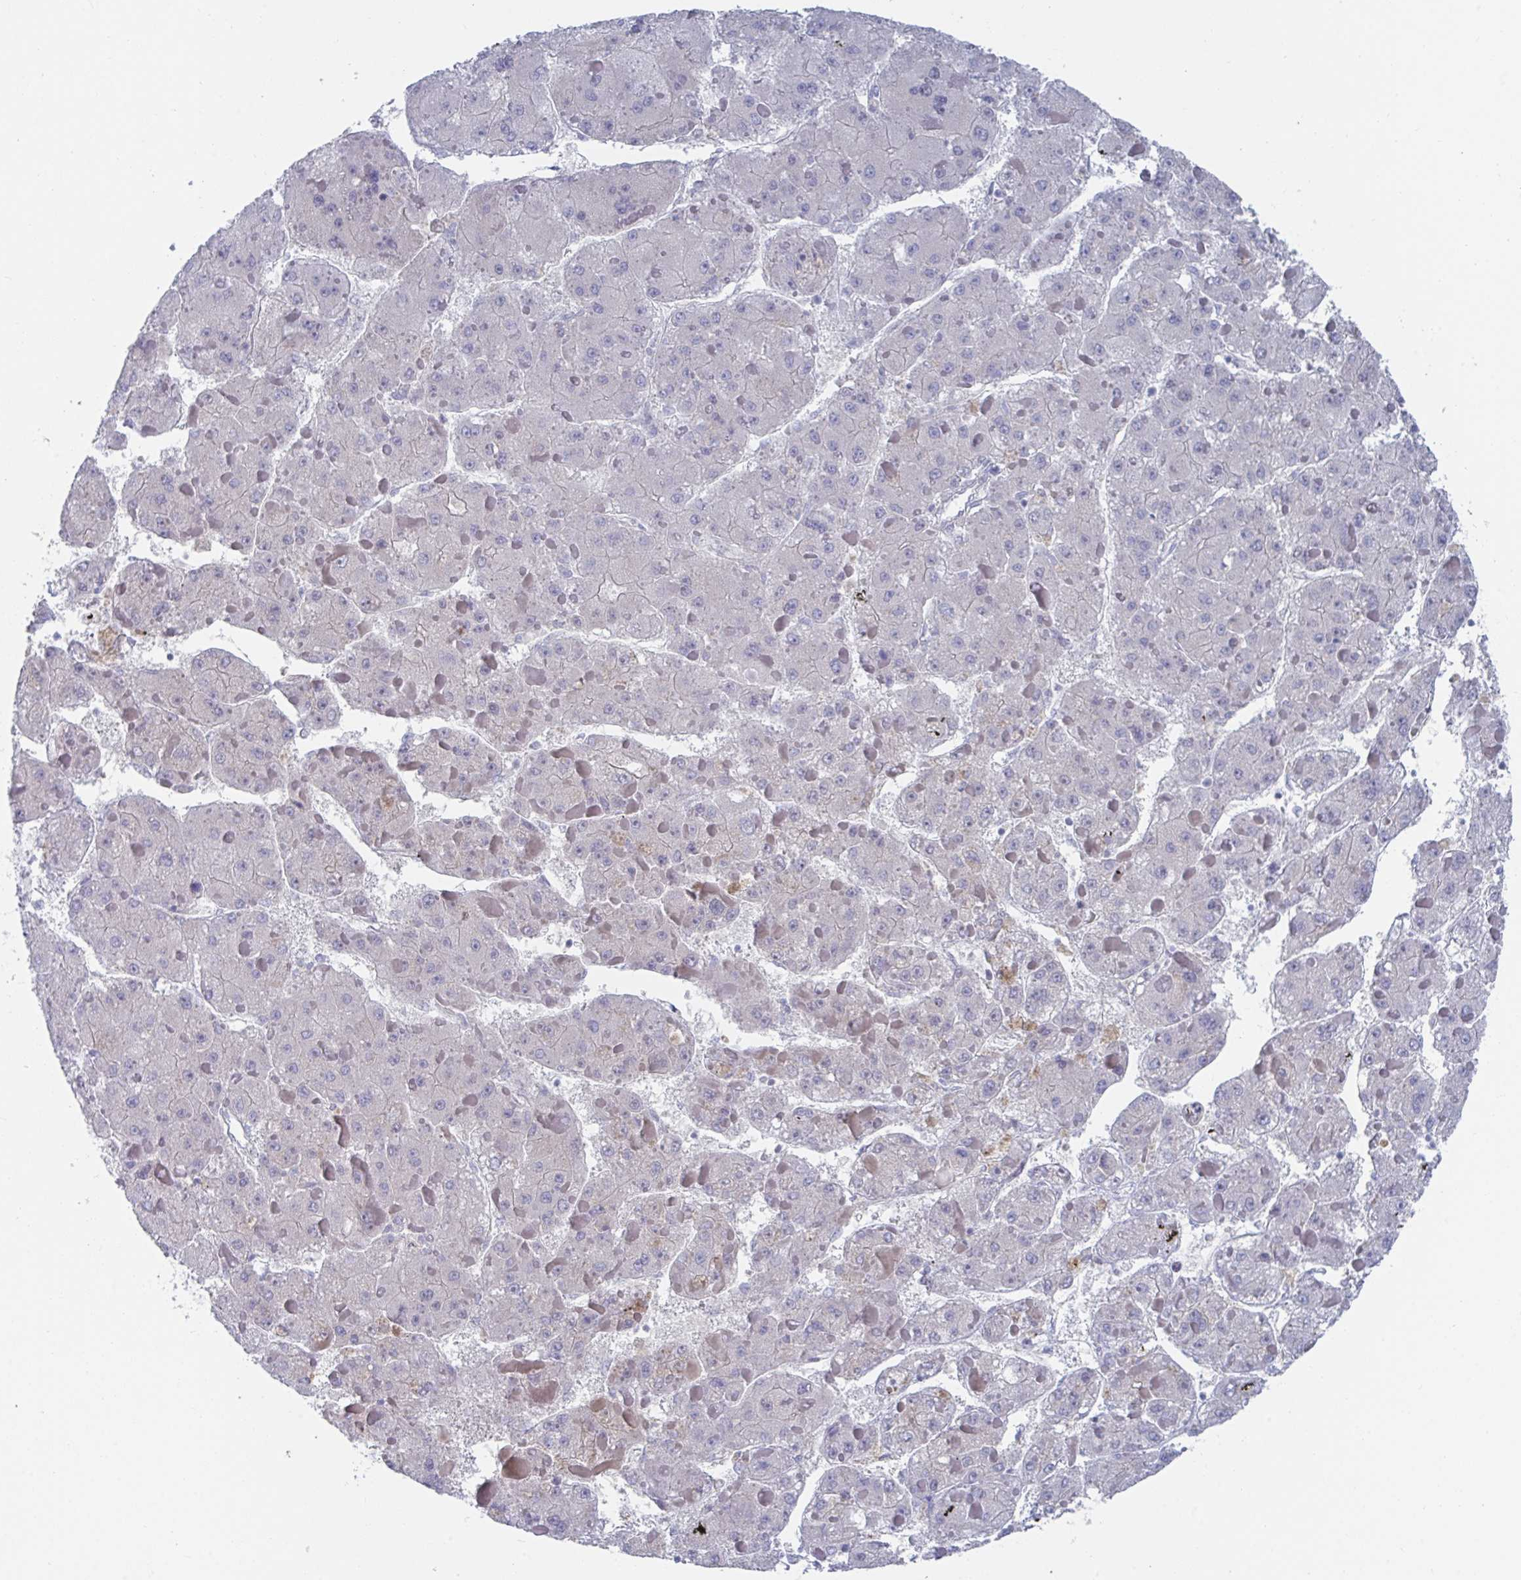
{"staining": {"intensity": "negative", "quantity": "none", "location": "none"}, "tissue": "liver cancer", "cell_type": "Tumor cells", "image_type": "cancer", "snomed": [{"axis": "morphology", "description": "Carcinoma, Hepatocellular, NOS"}, {"axis": "topography", "description": "Liver"}], "caption": "Immunohistochemistry (IHC) photomicrograph of neoplastic tissue: human hepatocellular carcinoma (liver) stained with DAB demonstrates no significant protein staining in tumor cells.", "gene": "TNFAIP6", "patient": {"sex": "female", "age": 73}}